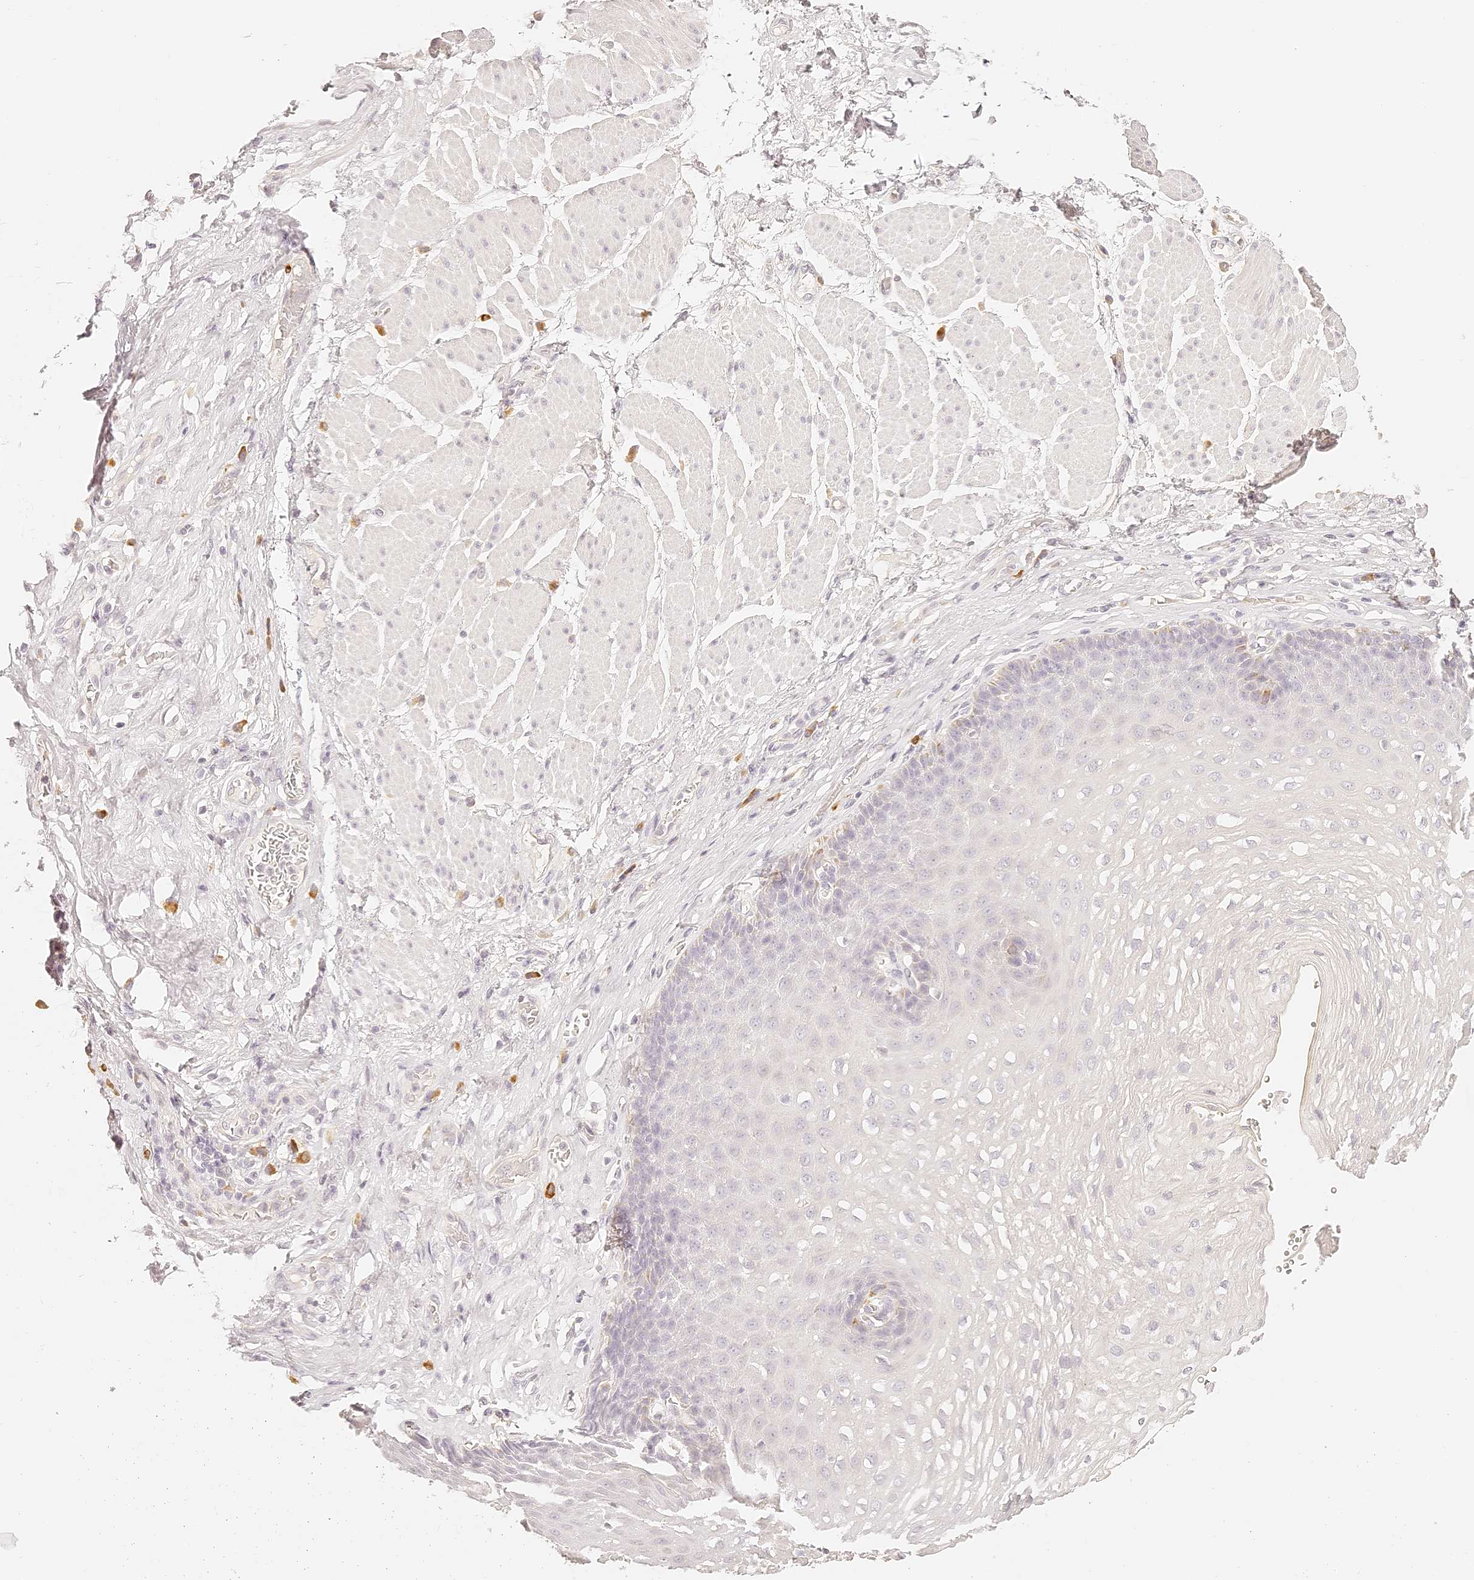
{"staining": {"intensity": "negative", "quantity": "none", "location": "none"}, "tissue": "esophagus", "cell_type": "Squamous epithelial cells", "image_type": "normal", "snomed": [{"axis": "morphology", "description": "Normal tissue, NOS"}, {"axis": "topography", "description": "Esophagus"}], "caption": "Protein analysis of normal esophagus displays no significant expression in squamous epithelial cells. (DAB IHC with hematoxylin counter stain).", "gene": "TRIM45", "patient": {"sex": "female", "age": 66}}